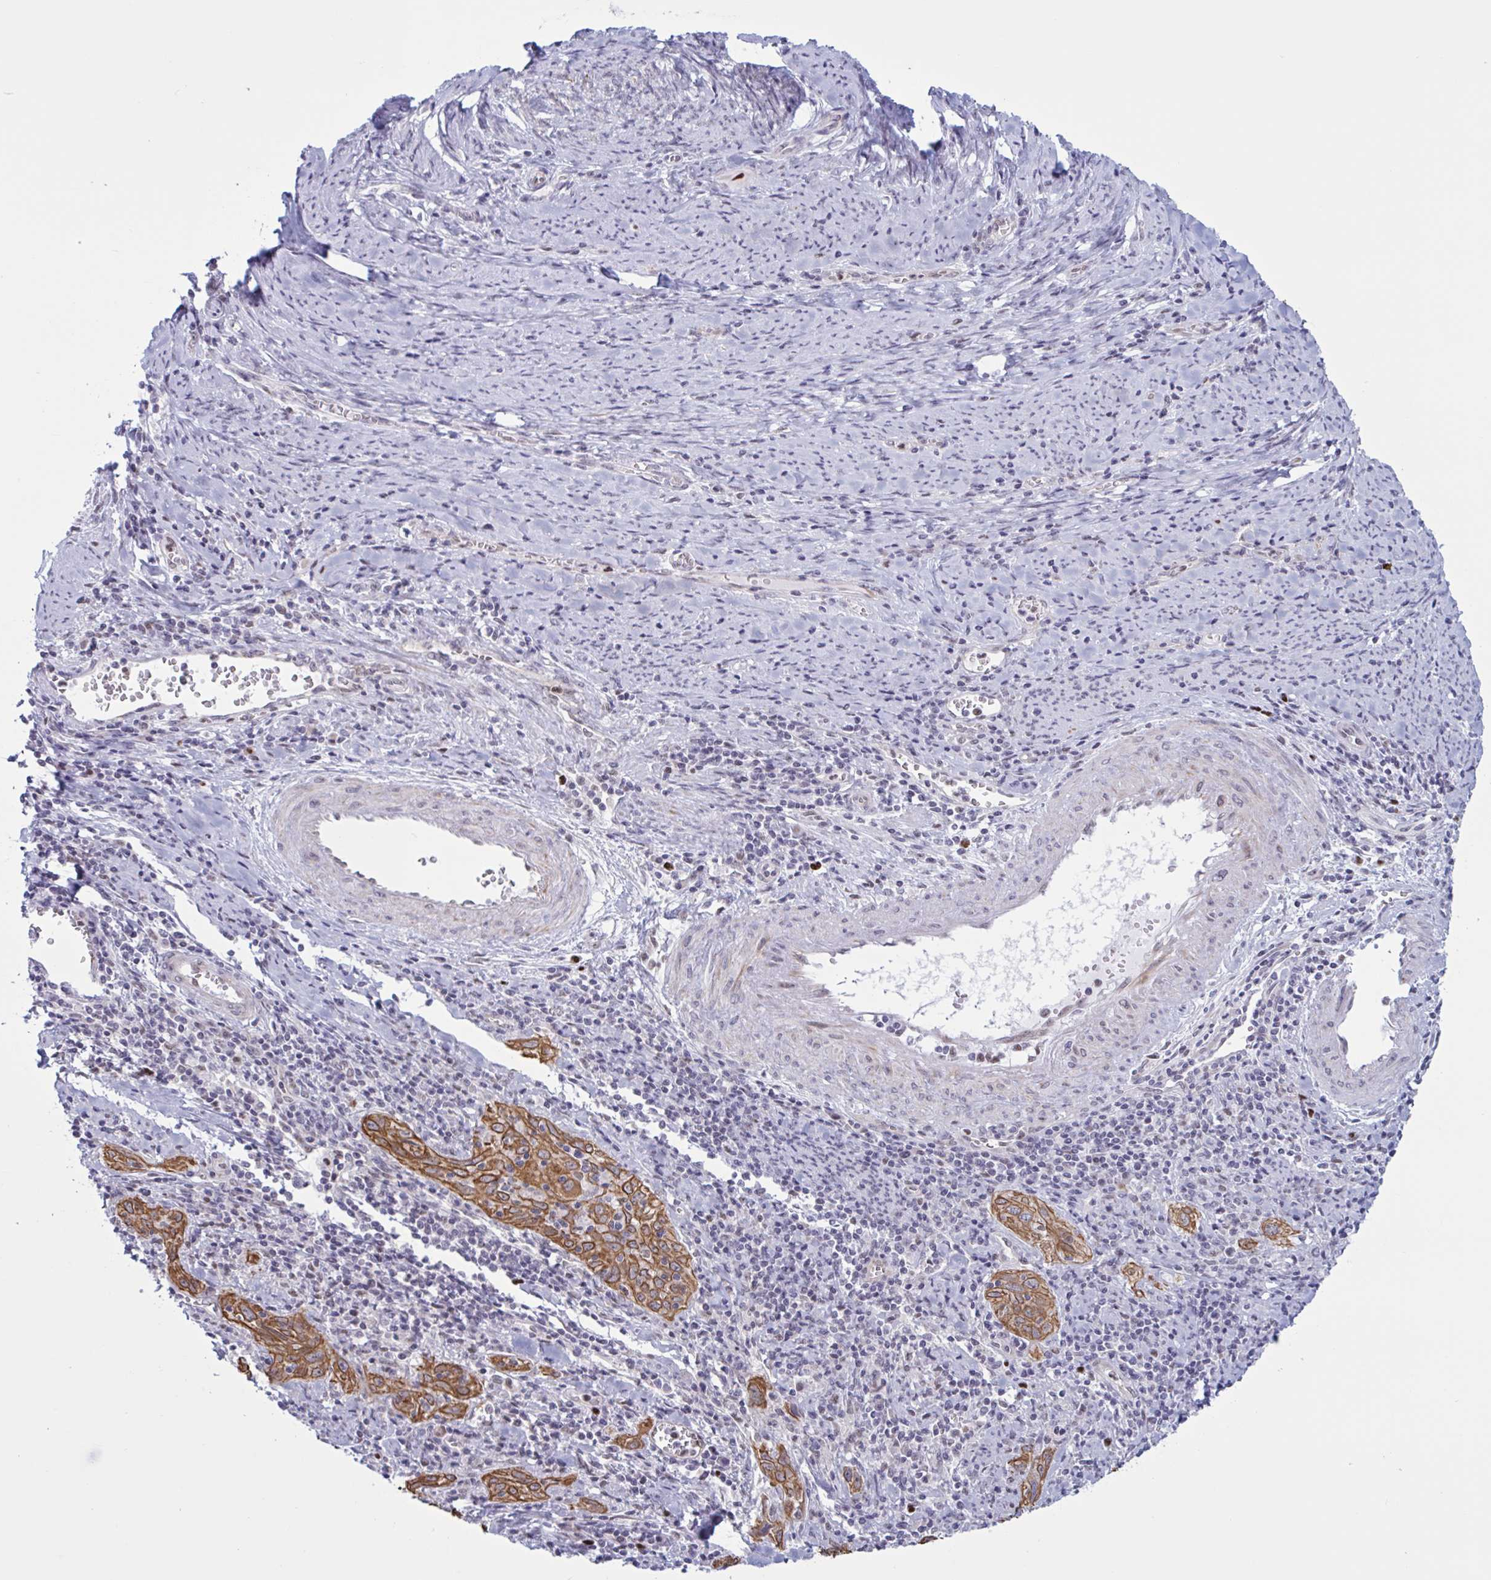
{"staining": {"intensity": "moderate", "quantity": ">75%", "location": "cytoplasmic/membranous"}, "tissue": "cervical cancer", "cell_type": "Tumor cells", "image_type": "cancer", "snomed": [{"axis": "morphology", "description": "Squamous cell carcinoma, NOS"}, {"axis": "topography", "description": "Cervix"}], "caption": "Protein staining of cervical squamous cell carcinoma tissue reveals moderate cytoplasmic/membranous staining in approximately >75% of tumor cells.", "gene": "PRMT6", "patient": {"sex": "female", "age": 57}}